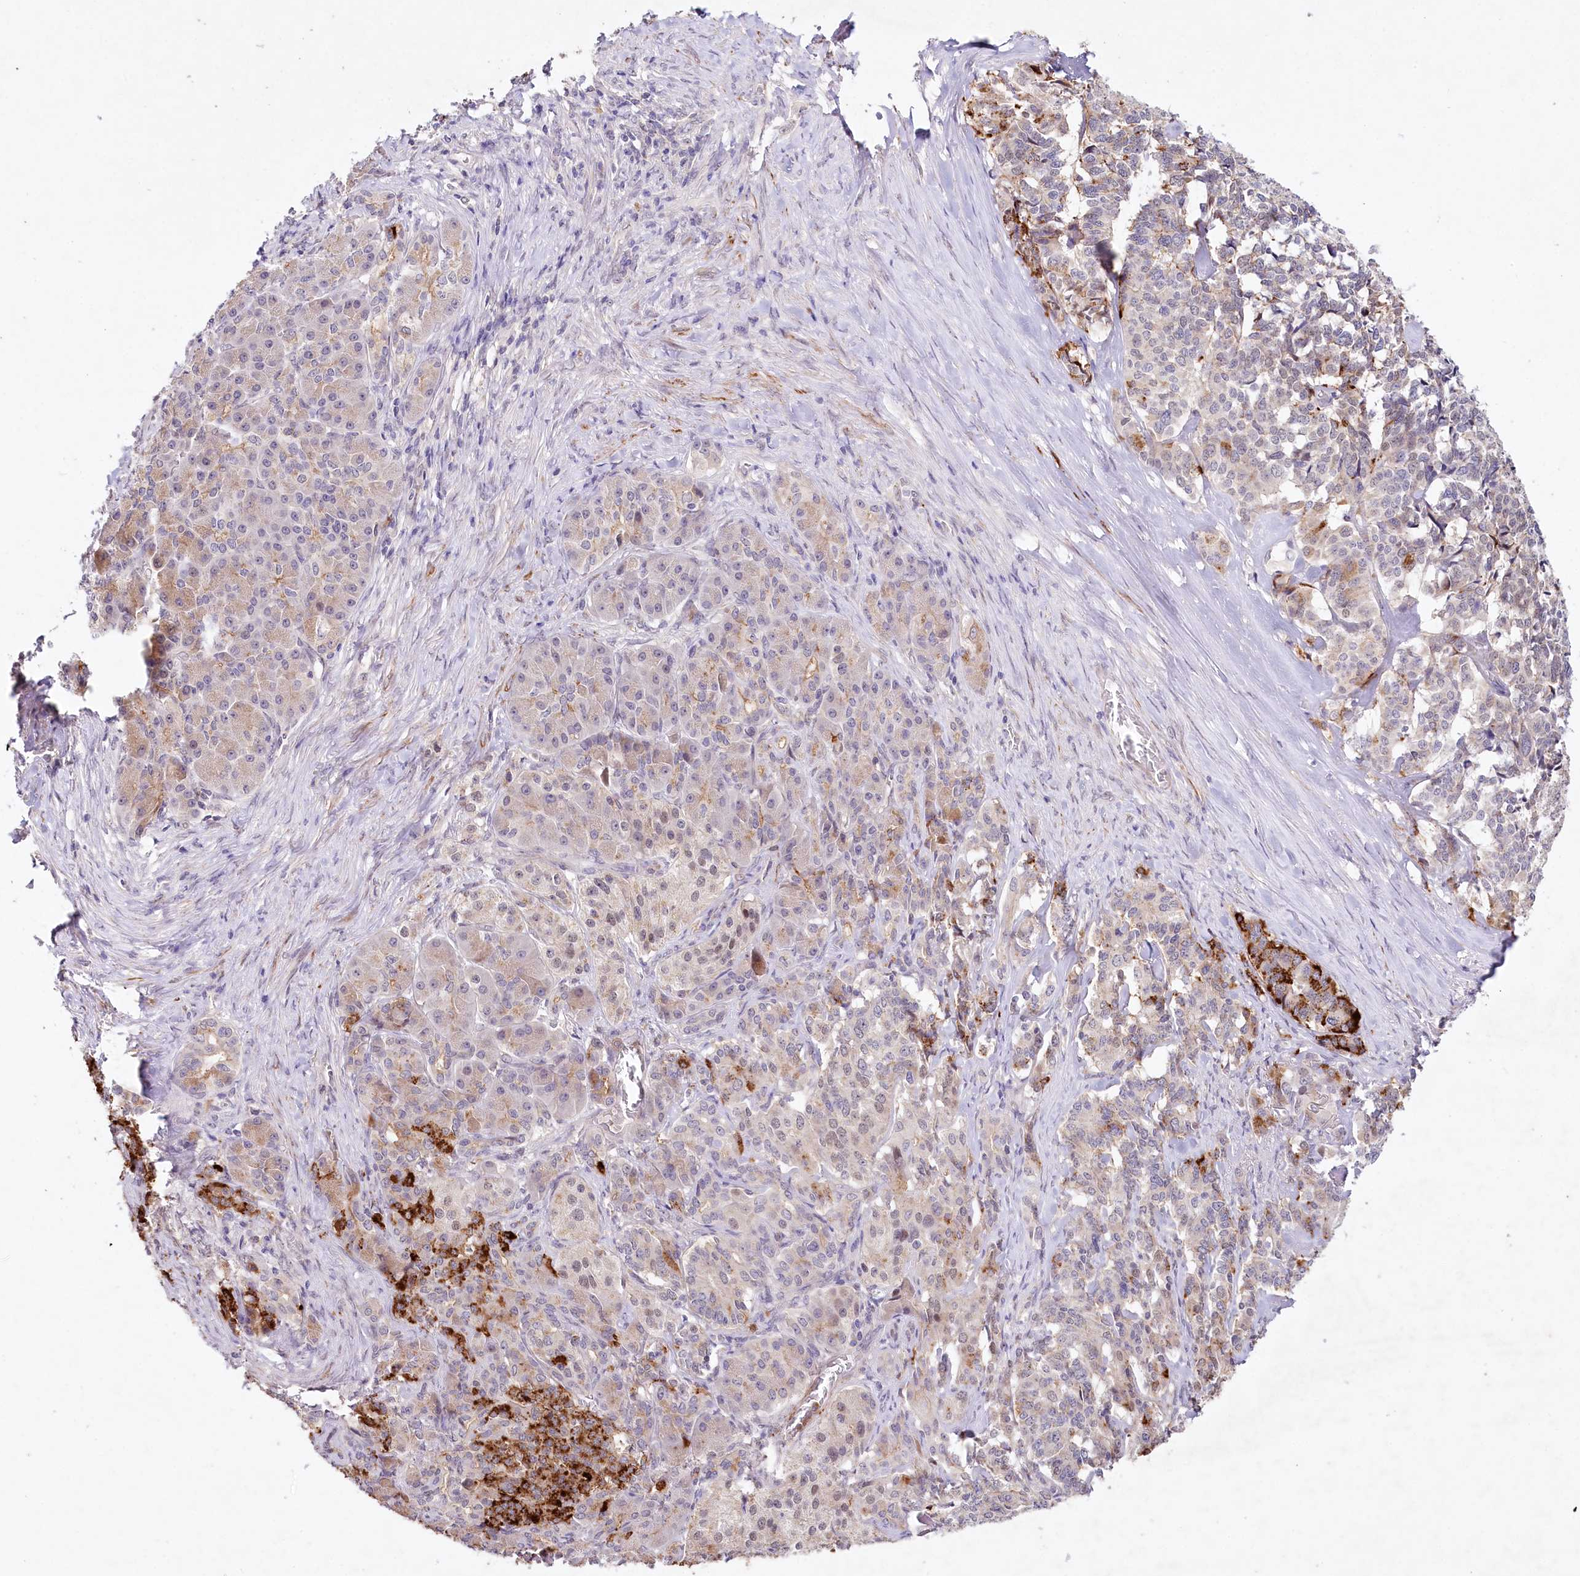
{"staining": {"intensity": "strong", "quantity": "25%-75%", "location": "cytoplasmic/membranous"}, "tissue": "pancreatic cancer", "cell_type": "Tumor cells", "image_type": "cancer", "snomed": [{"axis": "morphology", "description": "Adenocarcinoma, NOS"}, {"axis": "topography", "description": "Pancreas"}], "caption": "This is an image of immunohistochemistry (IHC) staining of pancreatic adenocarcinoma, which shows strong positivity in the cytoplasmic/membranous of tumor cells.", "gene": "ALDH3B1", "patient": {"sex": "female", "age": 74}}